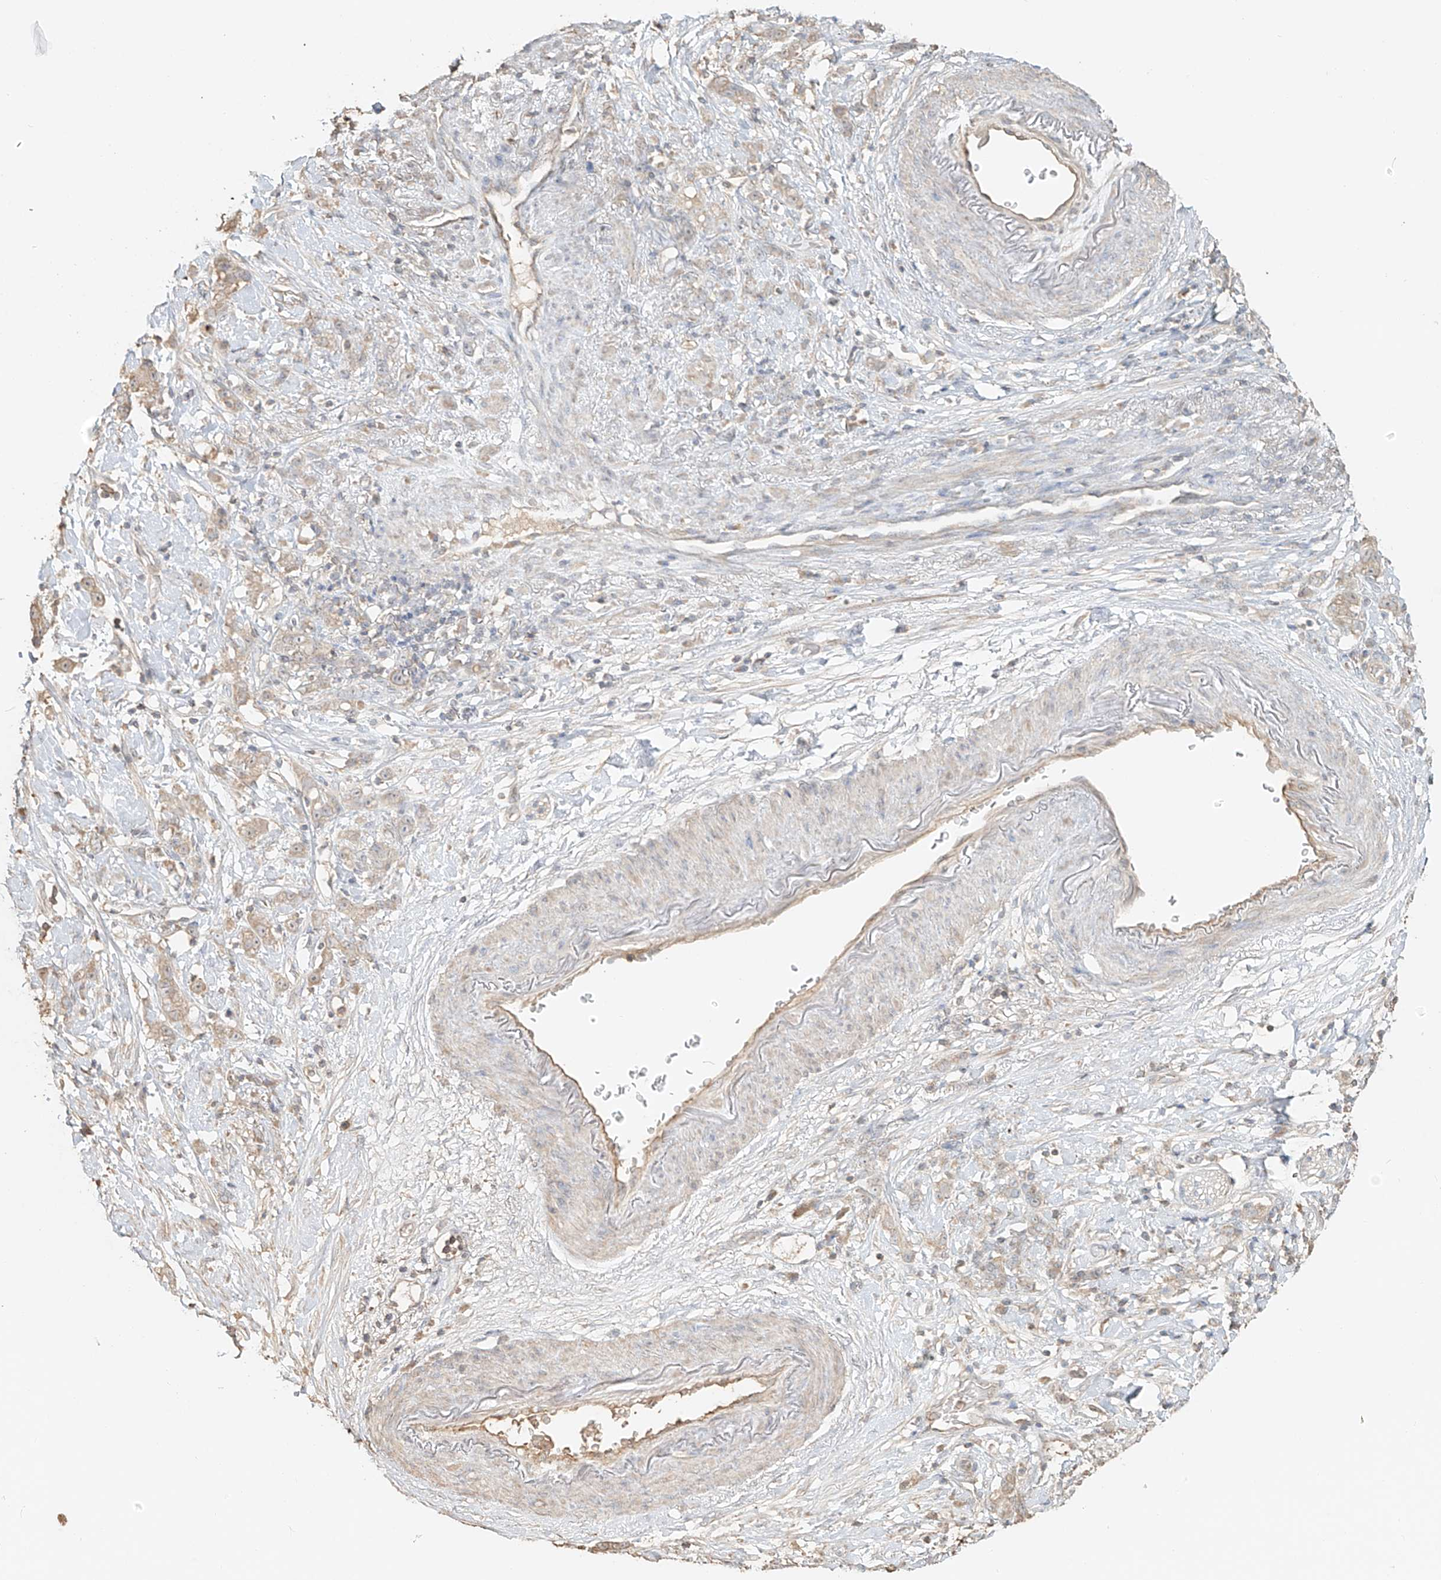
{"staining": {"intensity": "weak", "quantity": "25%-75%", "location": "cytoplasmic/membranous"}, "tissue": "stomach cancer", "cell_type": "Tumor cells", "image_type": "cancer", "snomed": [{"axis": "morphology", "description": "Adenocarcinoma, NOS"}, {"axis": "topography", "description": "Stomach, lower"}], "caption": "The histopathology image demonstrates immunohistochemical staining of stomach adenocarcinoma. There is weak cytoplasmic/membranous staining is present in about 25%-75% of tumor cells. Immunohistochemistry (ihc) stains the protein of interest in brown and the nuclei are stained blue.", "gene": "NPHS1", "patient": {"sex": "male", "age": 88}}